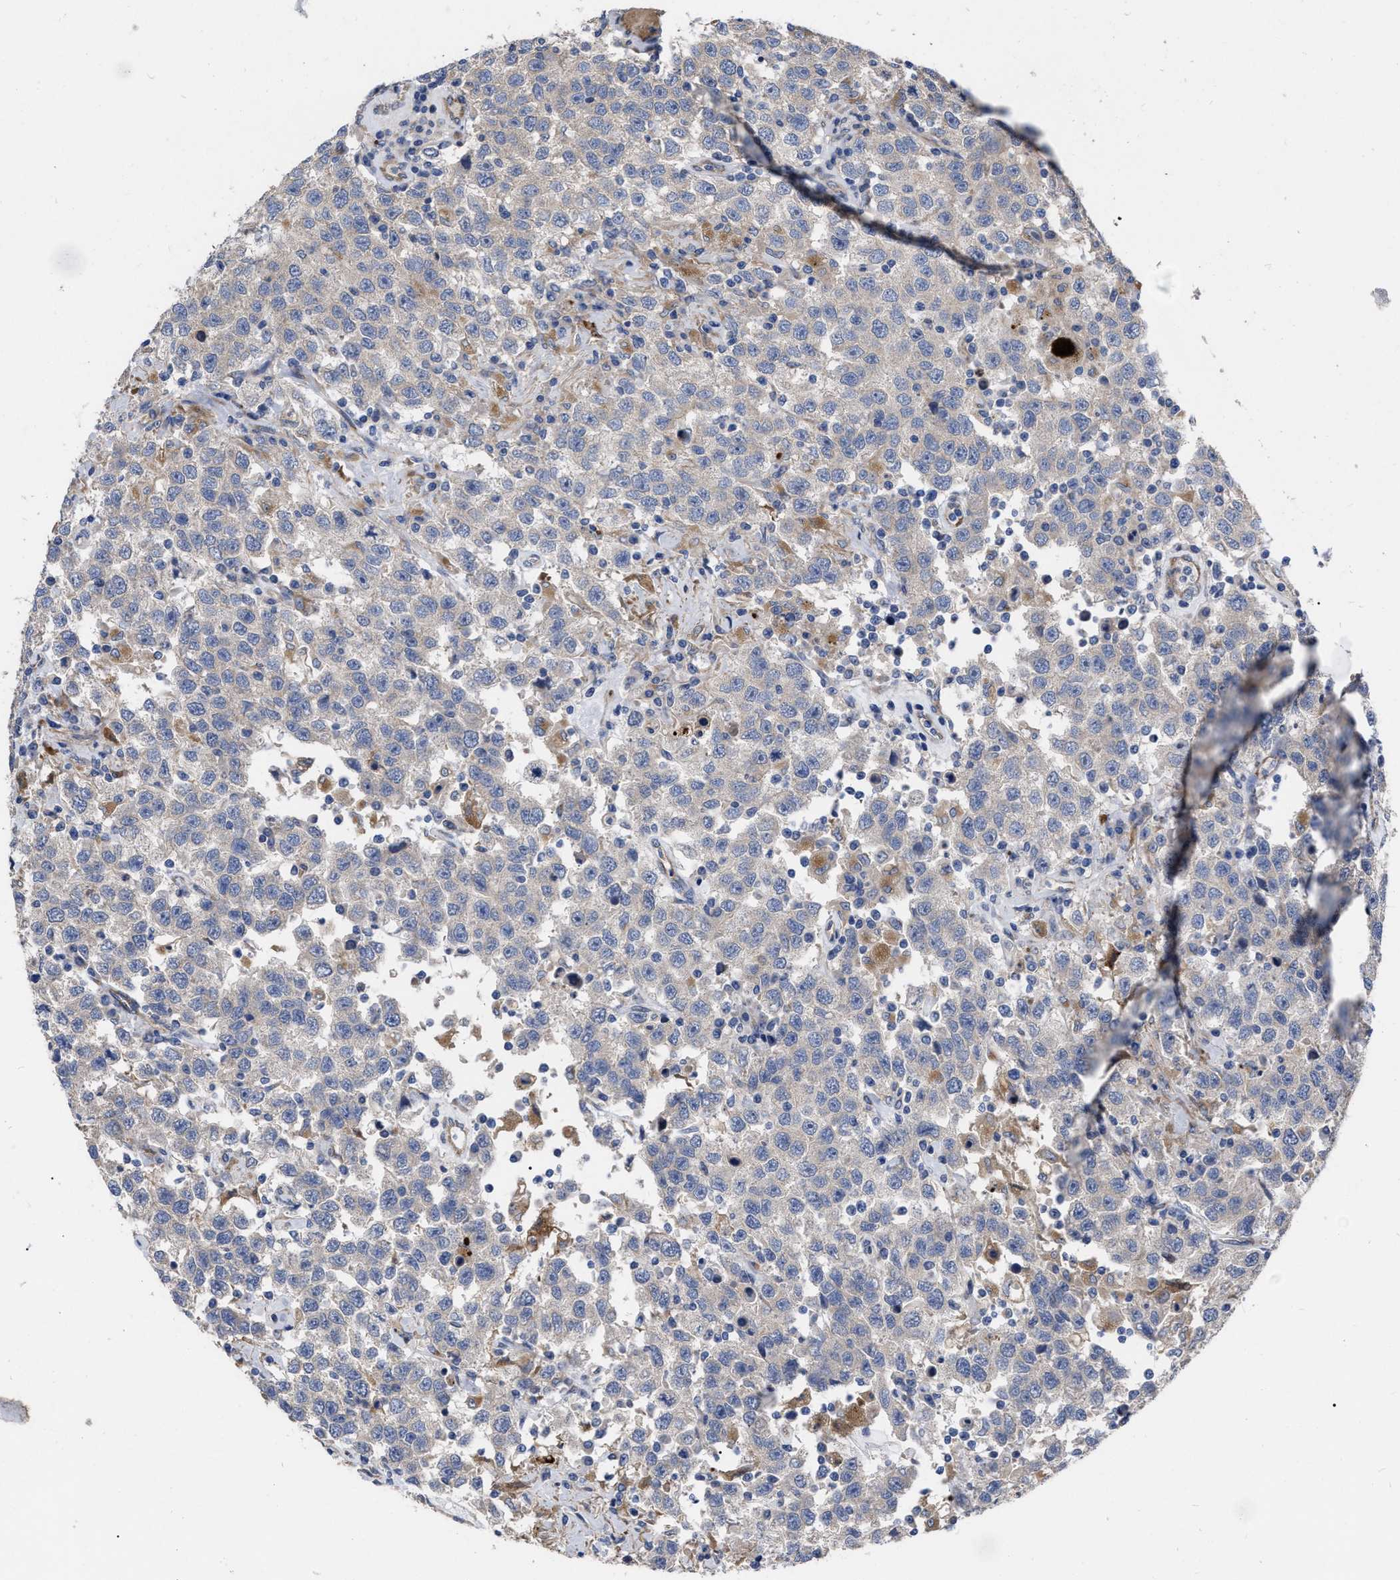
{"staining": {"intensity": "negative", "quantity": "none", "location": "none"}, "tissue": "testis cancer", "cell_type": "Tumor cells", "image_type": "cancer", "snomed": [{"axis": "morphology", "description": "Seminoma, NOS"}, {"axis": "topography", "description": "Testis"}], "caption": "An image of testis cancer (seminoma) stained for a protein displays no brown staining in tumor cells.", "gene": "MLST8", "patient": {"sex": "male", "age": 41}}